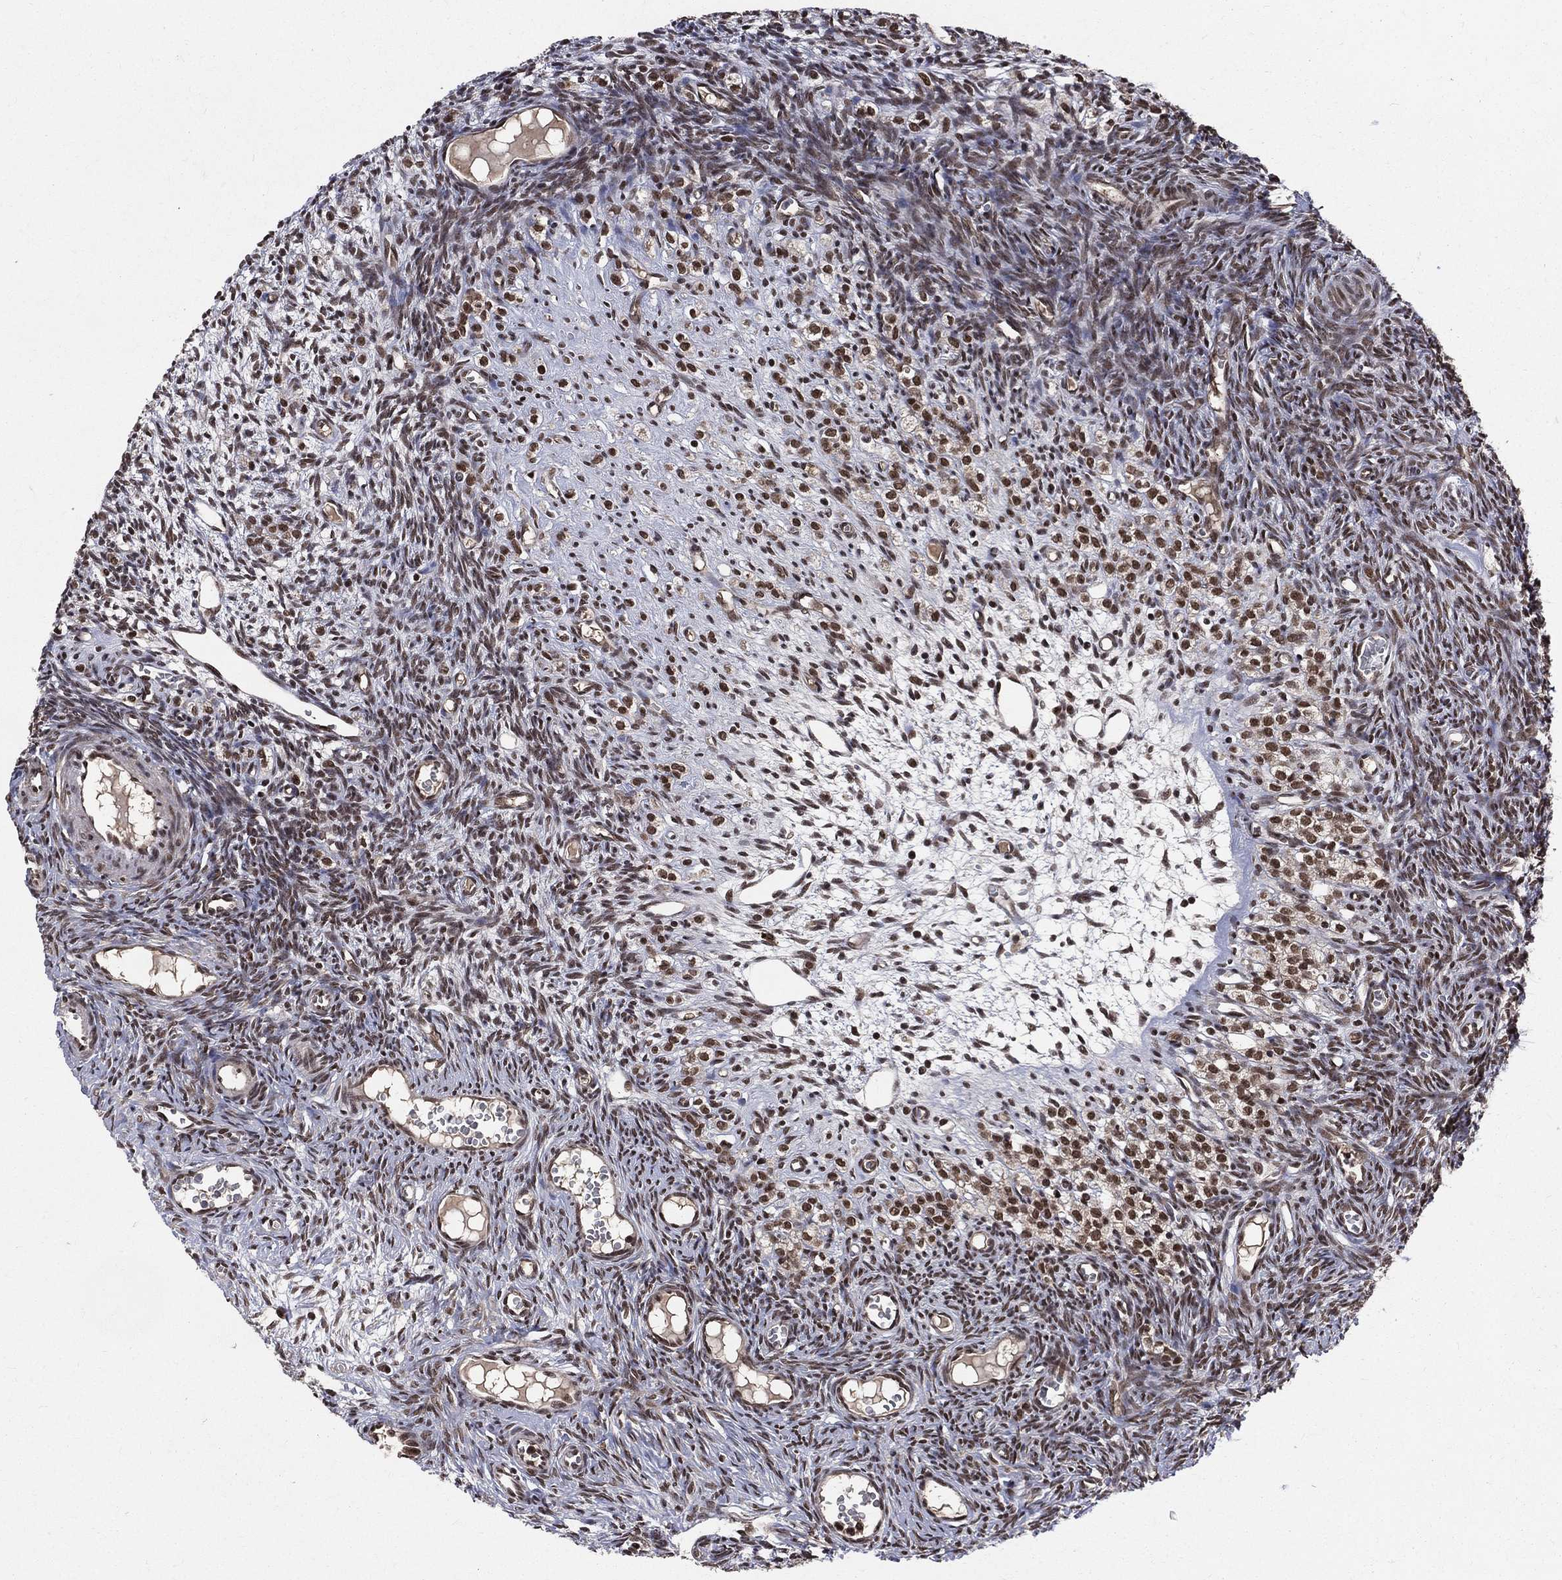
{"staining": {"intensity": "strong", "quantity": ">75%", "location": "nuclear"}, "tissue": "ovary", "cell_type": "Ovarian stroma cells", "image_type": "normal", "snomed": [{"axis": "morphology", "description": "Normal tissue, NOS"}, {"axis": "topography", "description": "Ovary"}], "caption": "Ovarian stroma cells demonstrate high levels of strong nuclear expression in about >75% of cells in benign human ovary. Immunohistochemistry stains the protein of interest in brown and the nuclei are stained blue.", "gene": "SMC3", "patient": {"sex": "female", "age": 27}}